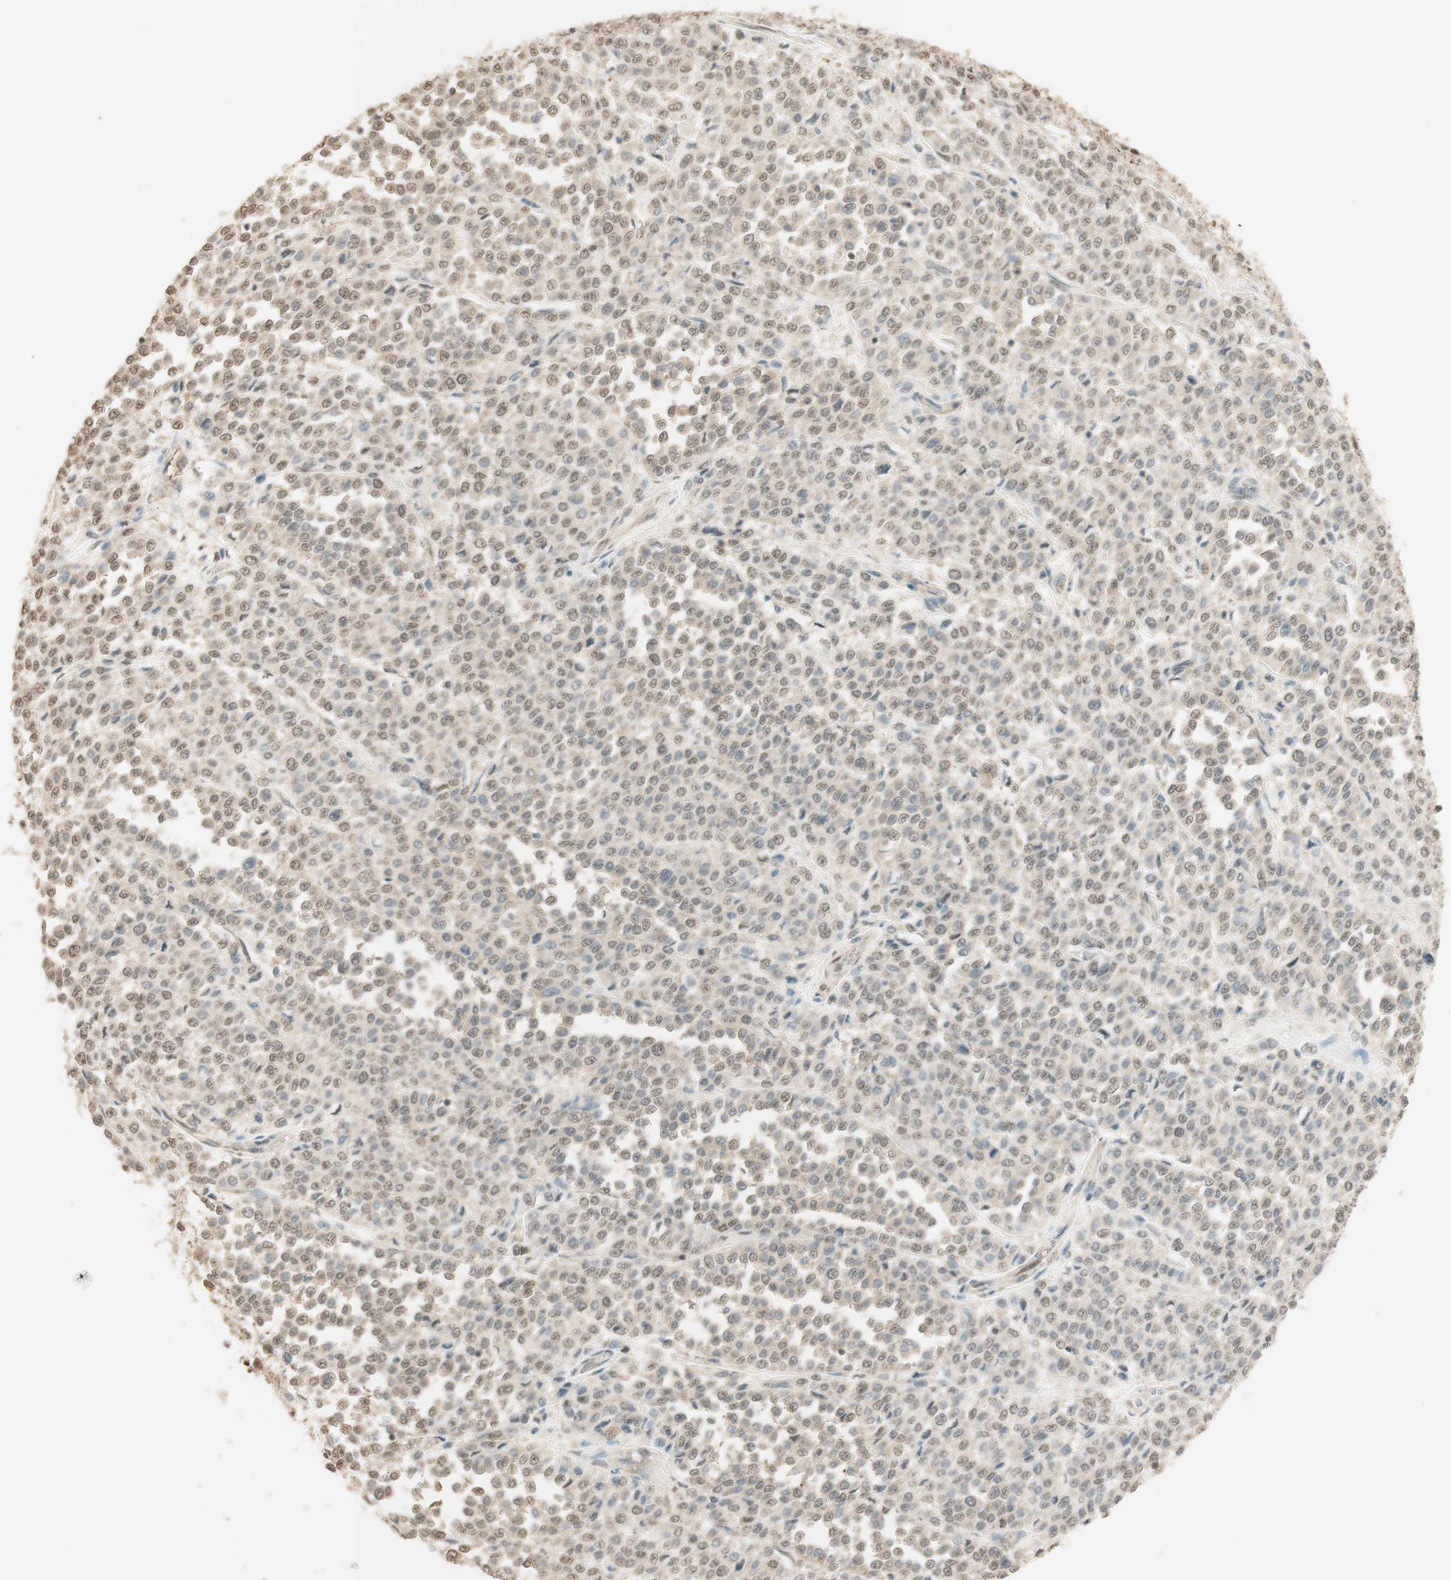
{"staining": {"intensity": "weak", "quantity": ">75%", "location": "cytoplasmic/membranous,nuclear"}, "tissue": "melanoma", "cell_type": "Tumor cells", "image_type": "cancer", "snomed": [{"axis": "morphology", "description": "Malignant melanoma, Metastatic site"}, {"axis": "topography", "description": "Pancreas"}], "caption": "This histopathology image displays immunohistochemistry (IHC) staining of human melanoma, with low weak cytoplasmic/membranous and nuclear staining in about >75% of tumor cells.", "gene": "SPINT2", "patient": {"sex": "female", "age": 30}}